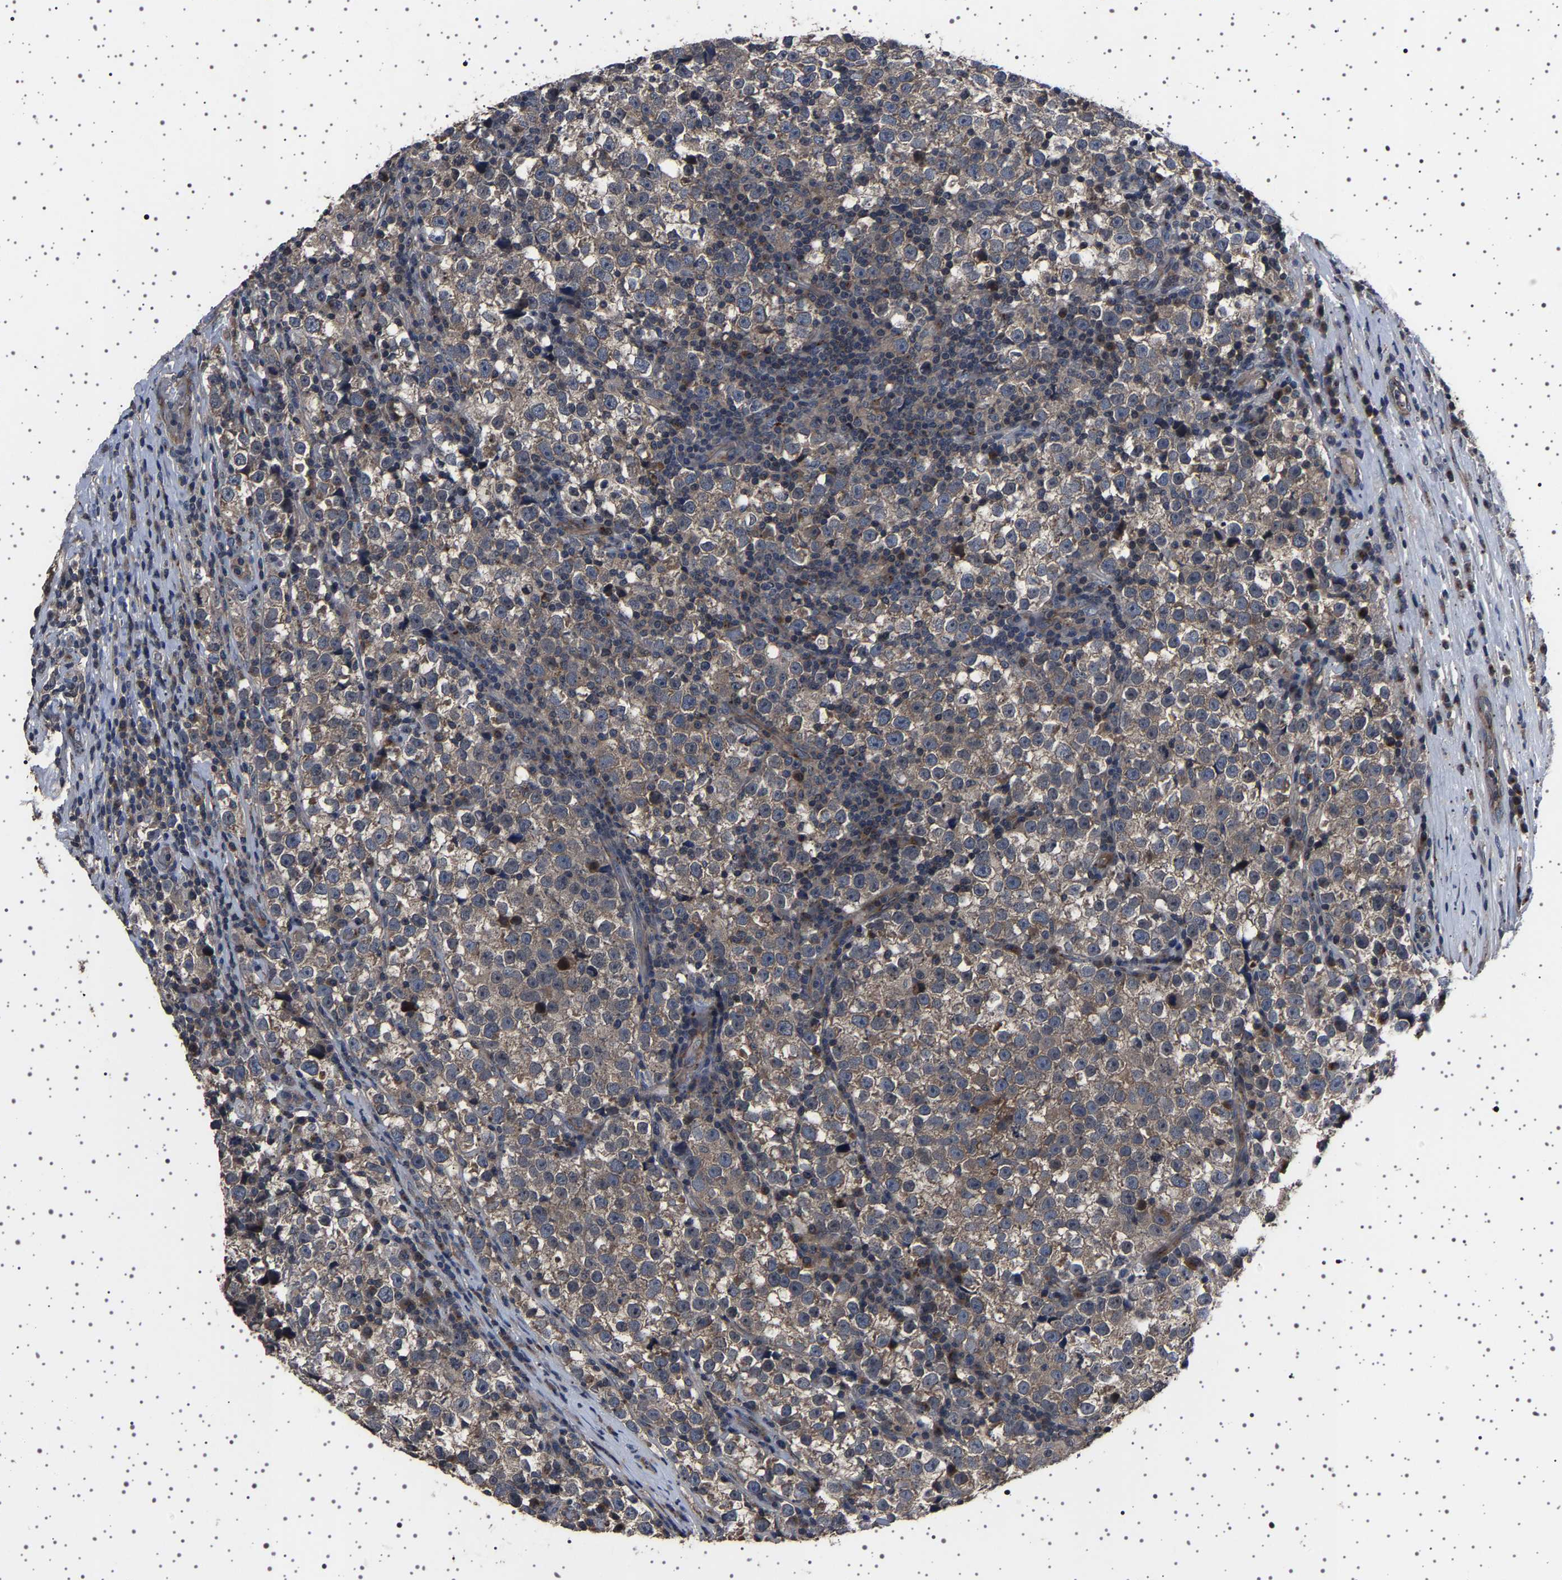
{"staining": {"intensity": "weak", "quantity": ">75%", "location": "cytoplasmic/membranous"}, "tissue": "testis cancer", "cell_type": "Tumor cells", "image_type": "cancer", "snomed": [{"axis": "morphology", "description": "Normal tissue, NOS"}, {"axis": "morphology", "description": "Seminoma, NOS"}, {"axis": "topography", "description": "Testis"}], "caption": "A brown stain shows weak cytoplasmic/membranous expression of a protein in human testis cancer (seminoma) tumor cells.", "gene": "NCKAP1", "patient": {"sex": "male", "age": 43}}